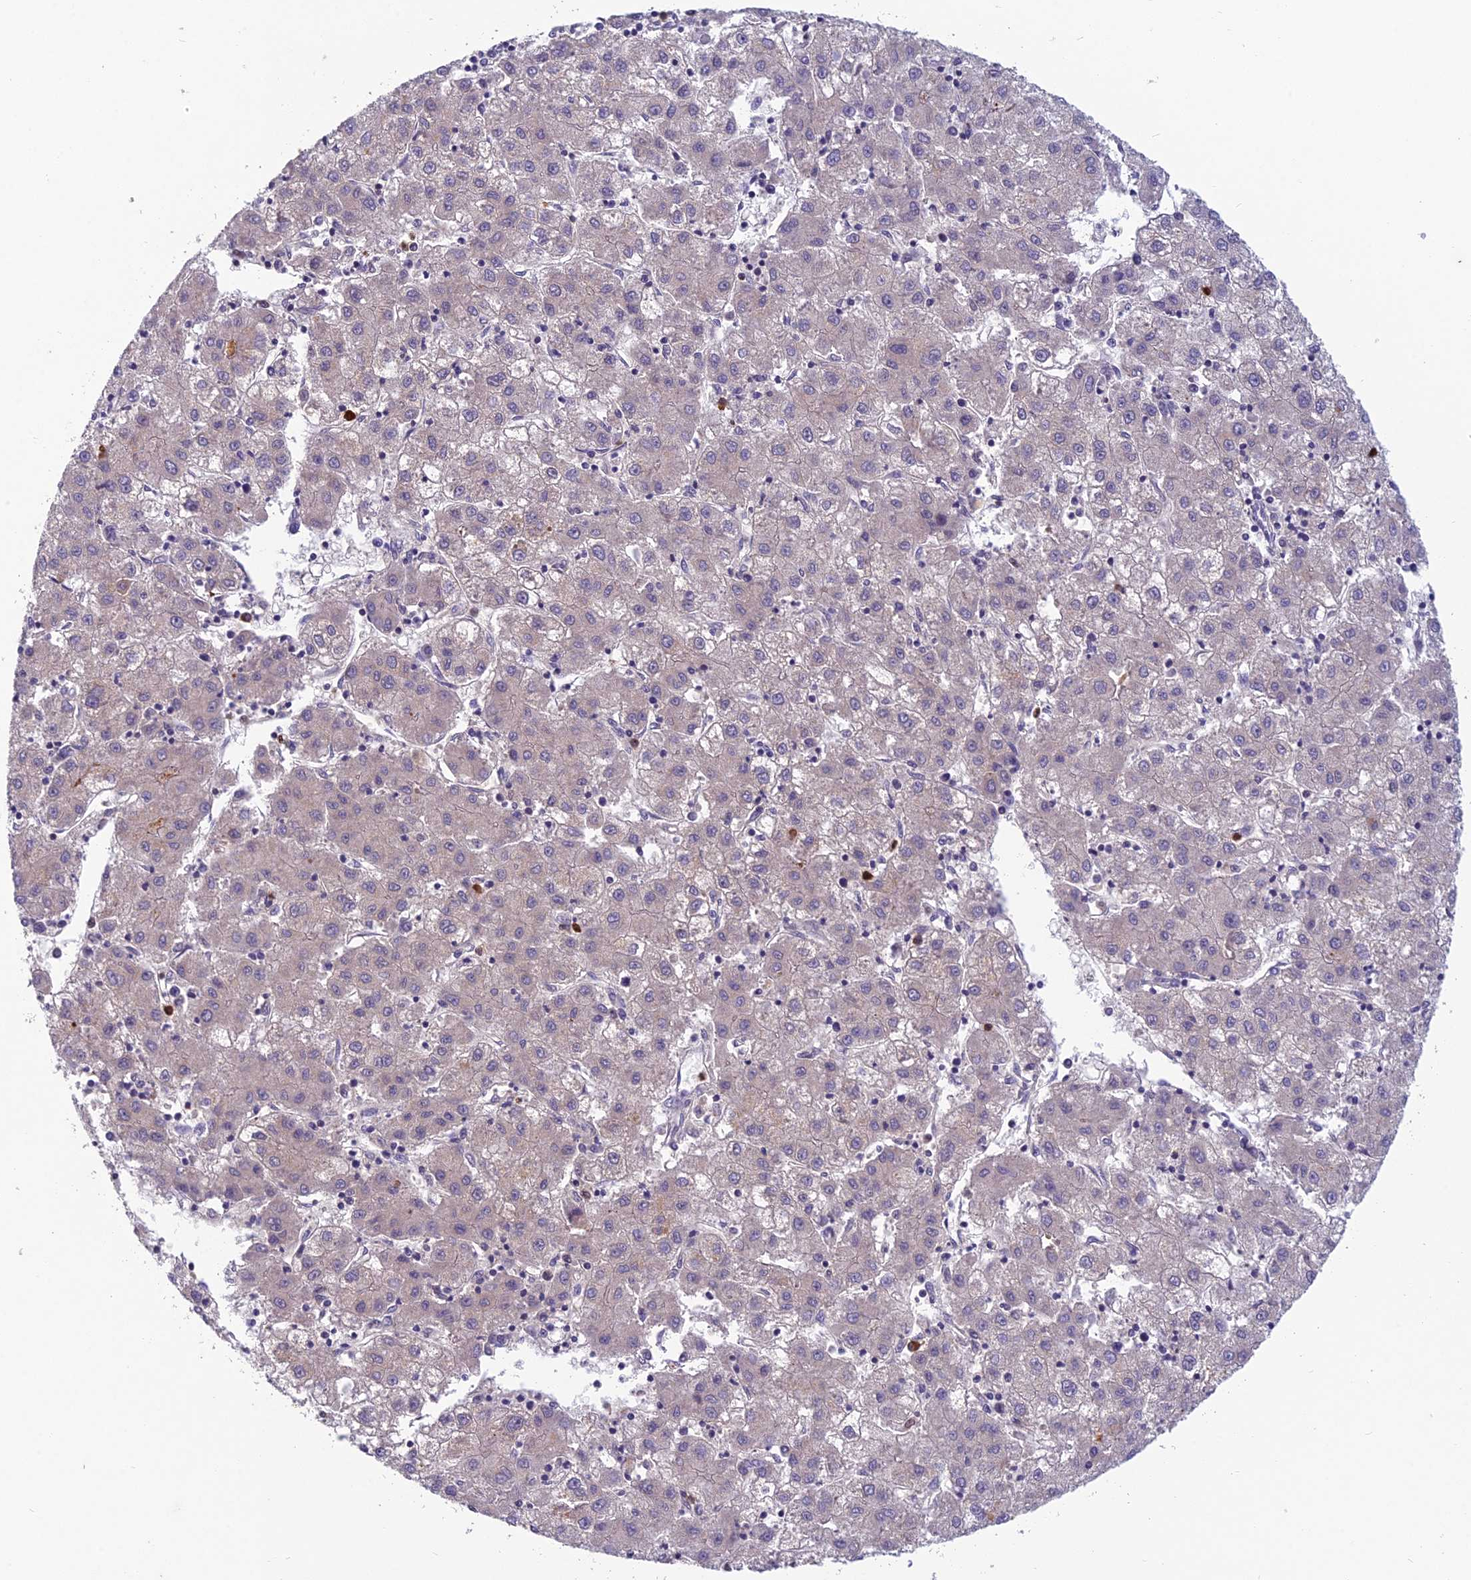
{"staining": {"intensity": "negative", "quantity": "none", "location": "none"}, "tissue": "liver cancer", "cell_type": "Tumor cells", "image_type": "cancer", "snomed": [{"axis": "morphology", "description": "Carcinoma, Hepatocellular, NOS"}, {"axis": "topography", "description": "Liver"}], "caption": "Liver cancer (hepatocellular carcinoma) was stained to show a protein in brown. There is no significant staining in tumor cells.", "gene": "ENSG00000188897", "patient": {"sex": "male", "age": 72}}